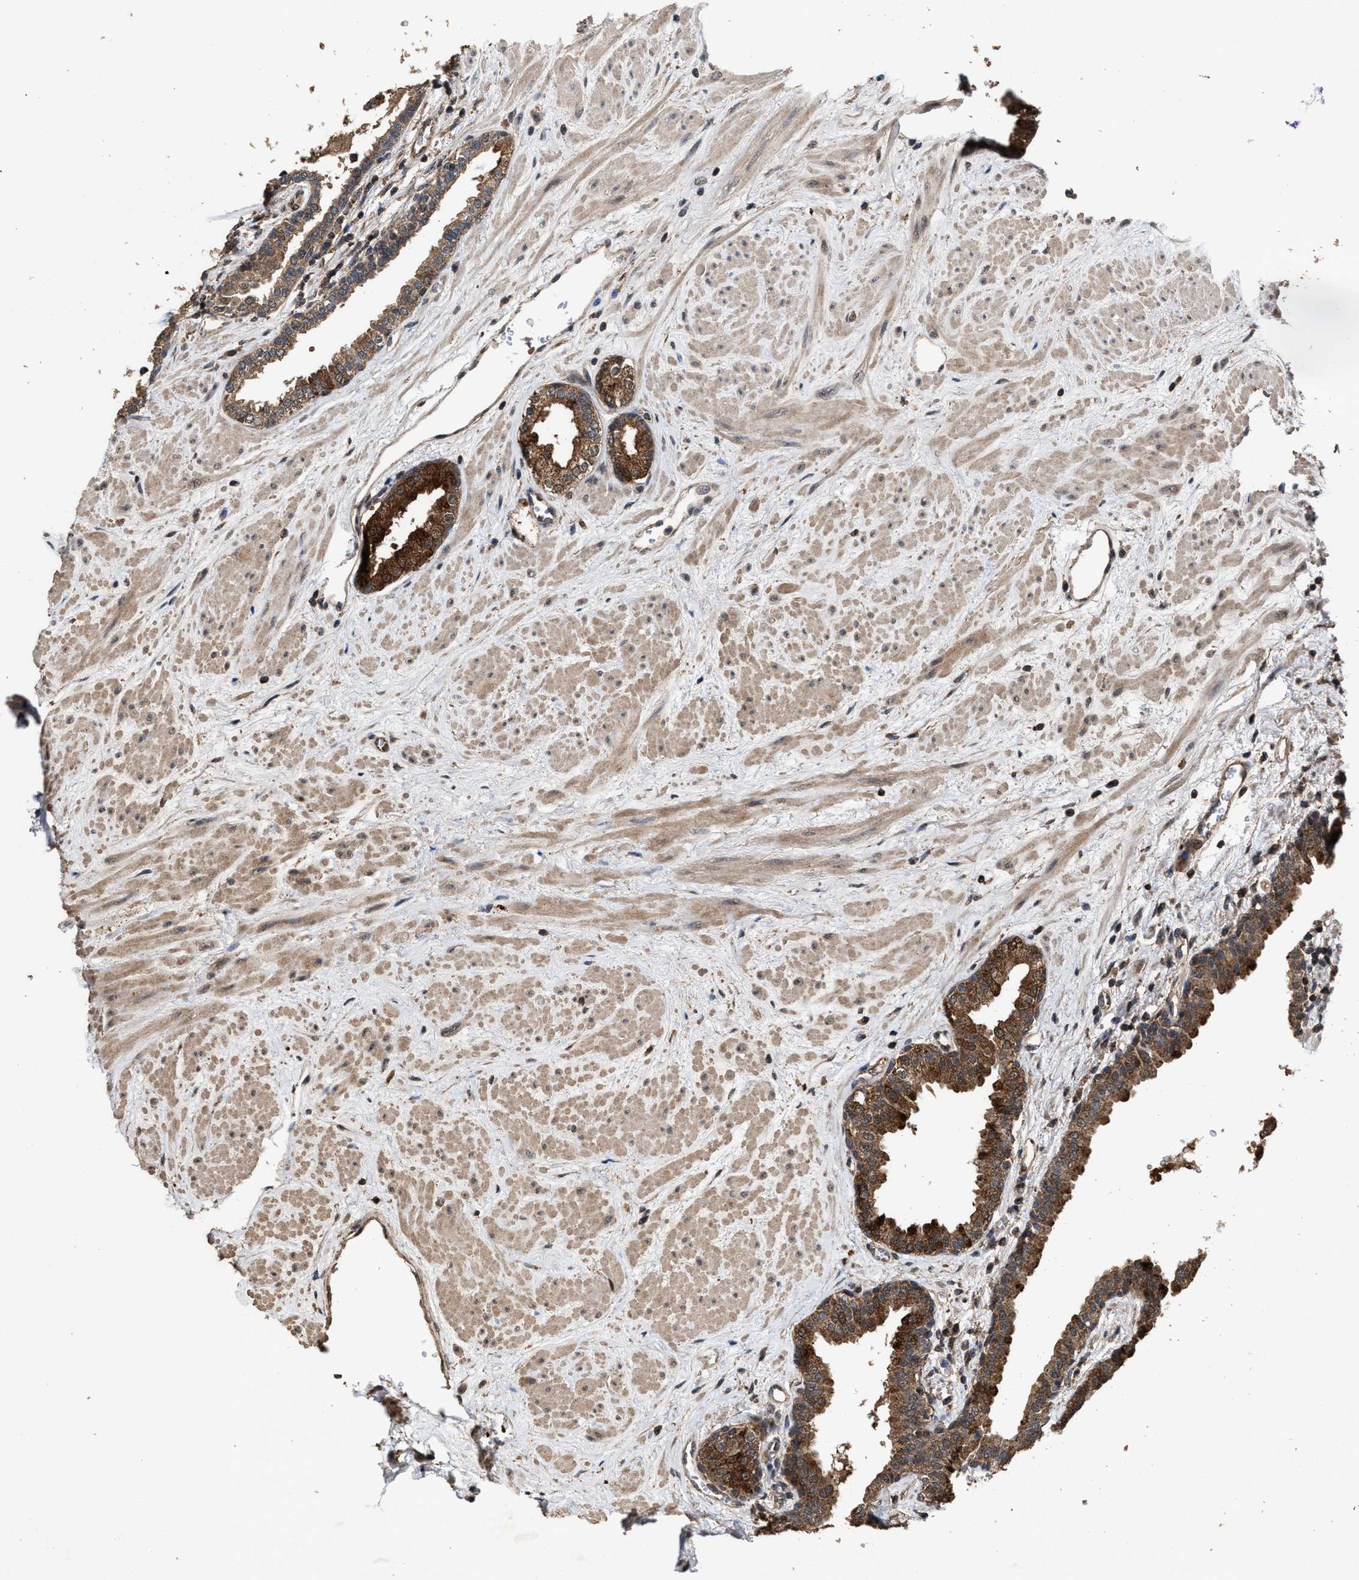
{"staining": {"intensity": "strong", "quantity": ">75%", "location": "cytoplasmic/membranous"}, "tissue": "prostate", "cell_type": "Glandular cells", "image_type": "normal", "snomed": [{"axis": "morphology", "description": "Normal tissue, NOS"}, {"axis": "topography", "description": "Prostate"}], "caption": "Immunohistochemistry (IHC) (DAB (3,3'-diaminobenzidine)) staining of unremarkable prostate reveals strong cytoplasmic/membranous protein expression in about >75% of glandular cells.", "gene": "ZNHIT6", "patient": {"sex": "male", "age": 51}}